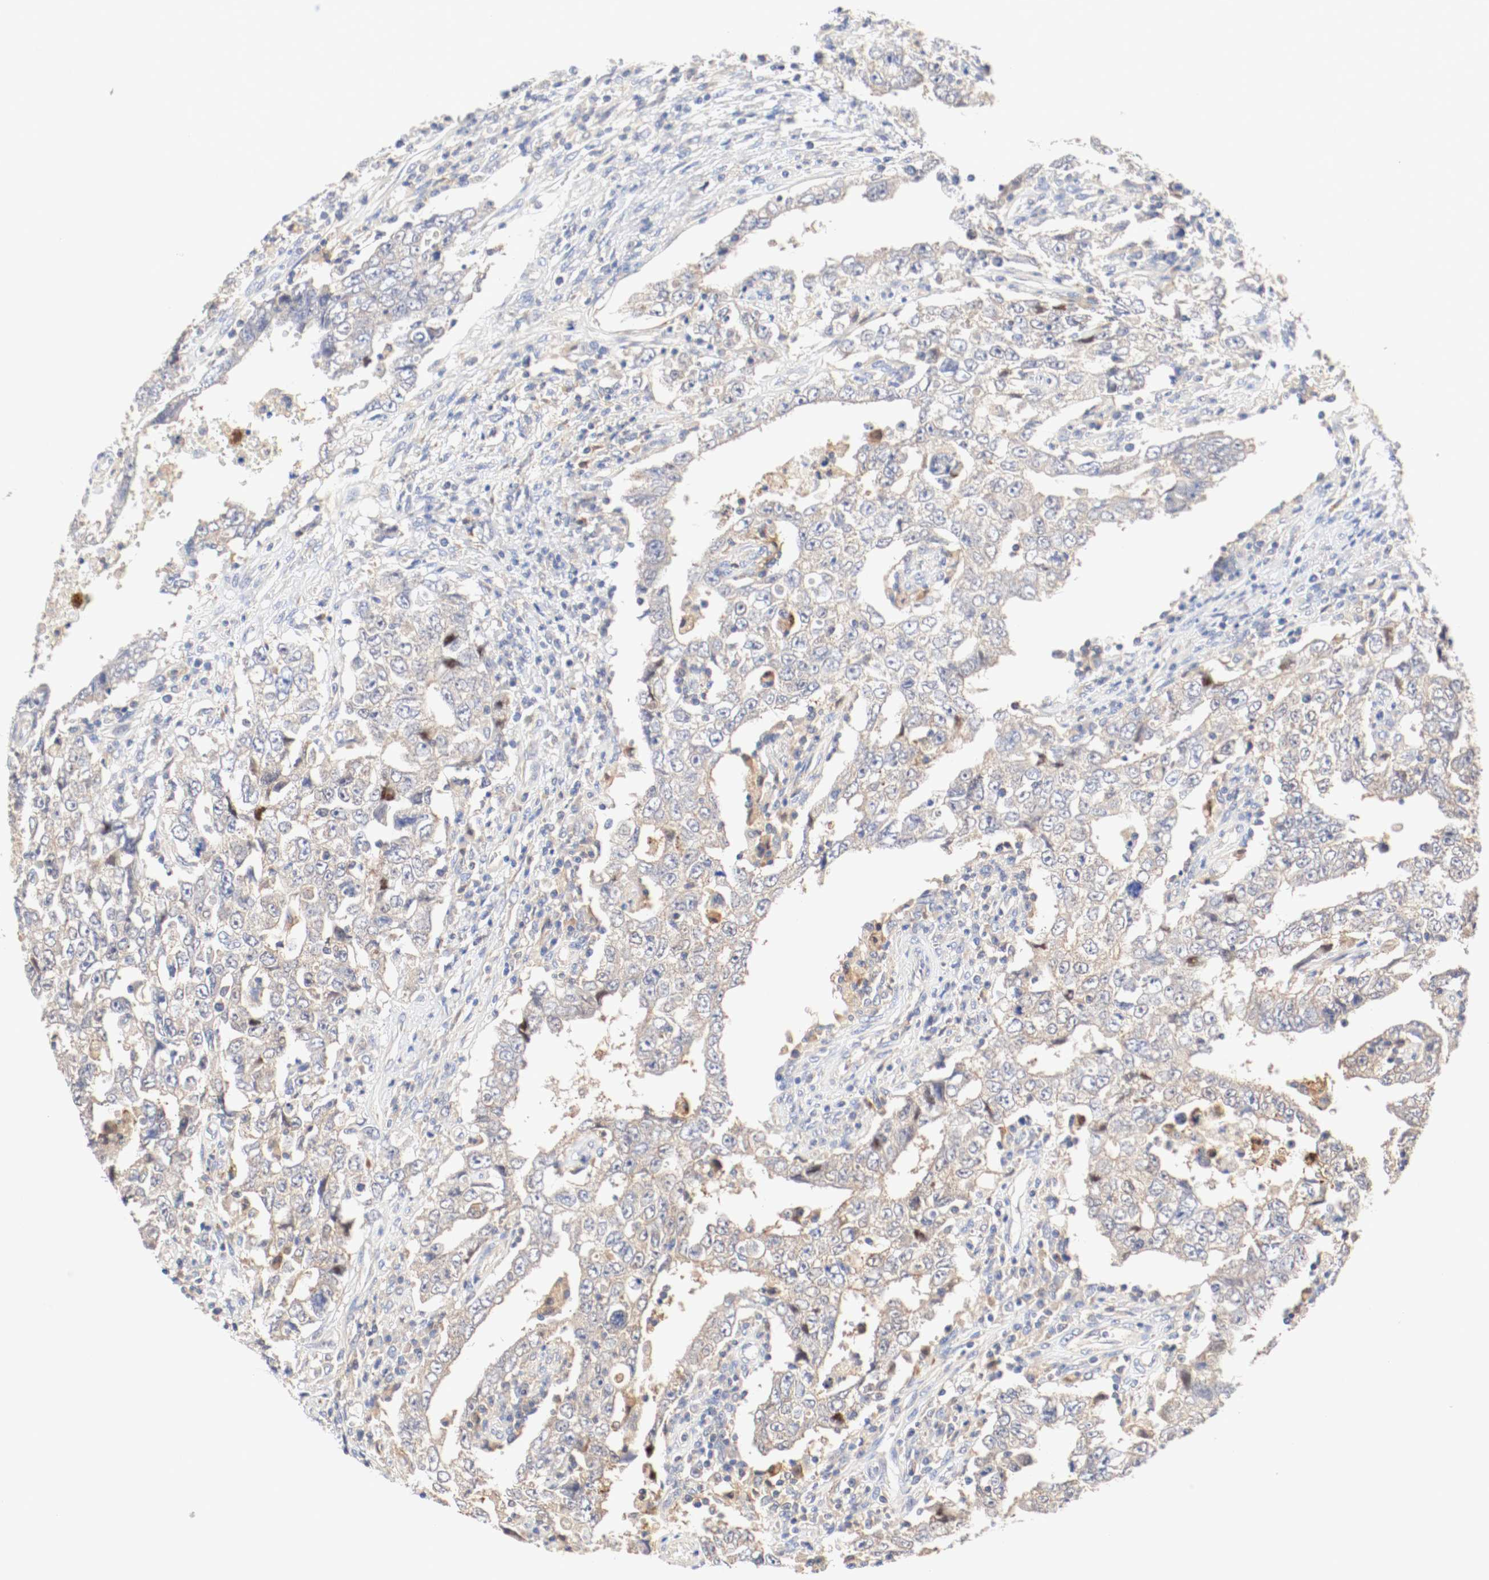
{"staining": {"intensity": "moderate", "quantity": "25%-75%", "location": "cytoplasmic/membranous"}, "tissue": "testis cancer", "cell_type": "Tumor cells", "image_type": "cancer", "snomed": [{"axis": "morphology", "description": "Carcinoma, Embryonal, NOS"}, {"axis": "topography", "description": "Testis"}], "caption": "Moderate cytoplasmic/membranous staining for a protein is identified in about 25%-75% of tumor cells of testis cancer (embryonal carcinoma) using immunohistochemistry.", "gene": "GIT1", "patient": {"sex": "male", "age": 26}}